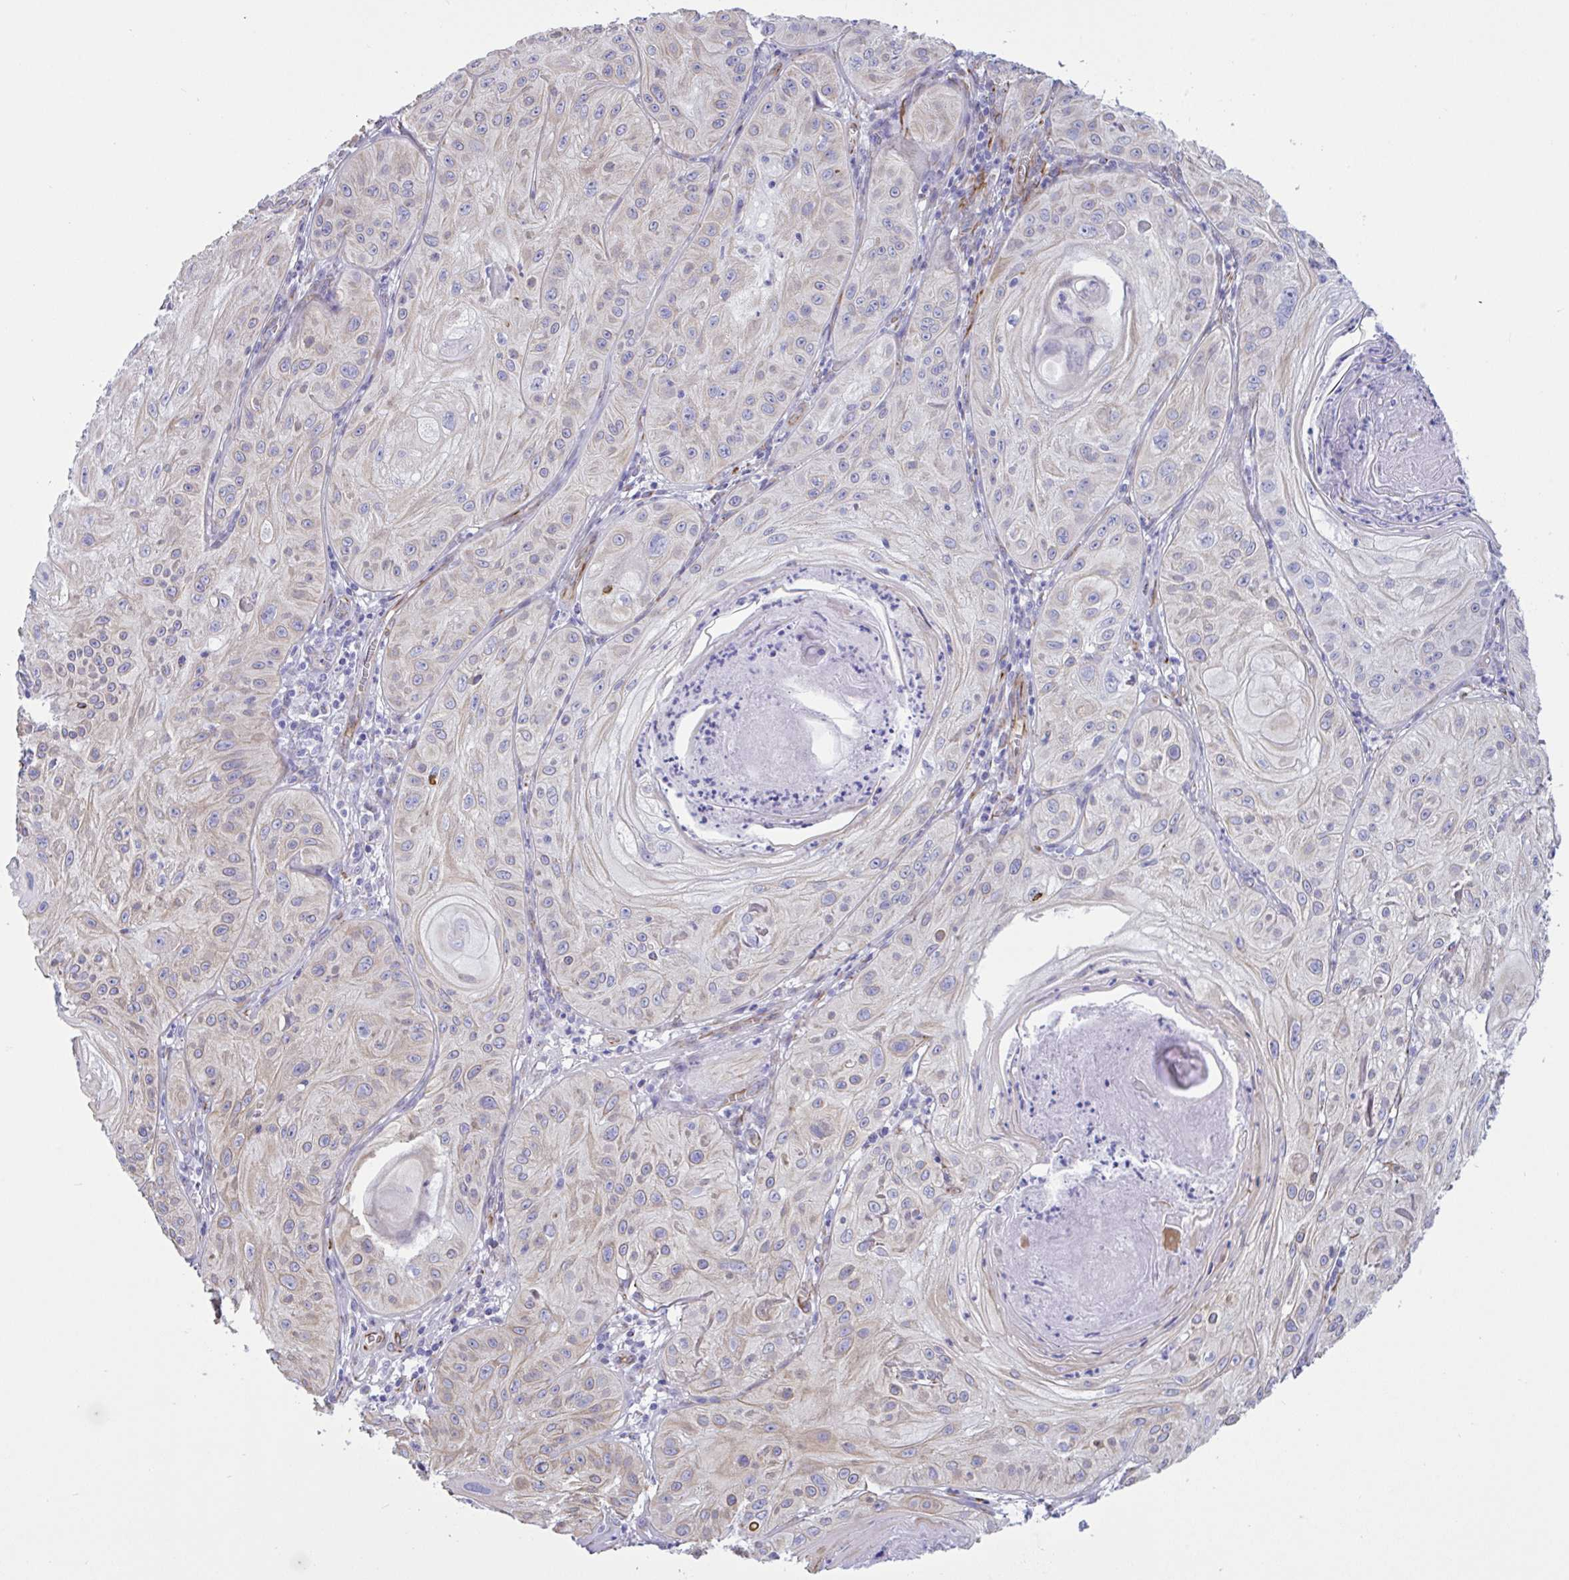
{"staining": {"intensity": "weak", "quantity": ">75%", "location": "cytoplasmic/membranous"}, "tissue": "skin cancer", "cell_type": "Tumor cells", "image_type": "cancer", "snomed": [{"axis": "morphology", "description": "Squamous cell carcinoma, NOS"}, {"axis": "topography", "description": "Skin"}], "caption": "Skin cancer stained with DAB (3,3'-diaminobenzidine) IHC reveals low levels of weak cytoplasmic/membranous positivity in approximately >75% of tumor cells.", "gene": "SMAD5", "patient": {"sex": "male", "age": 85}}